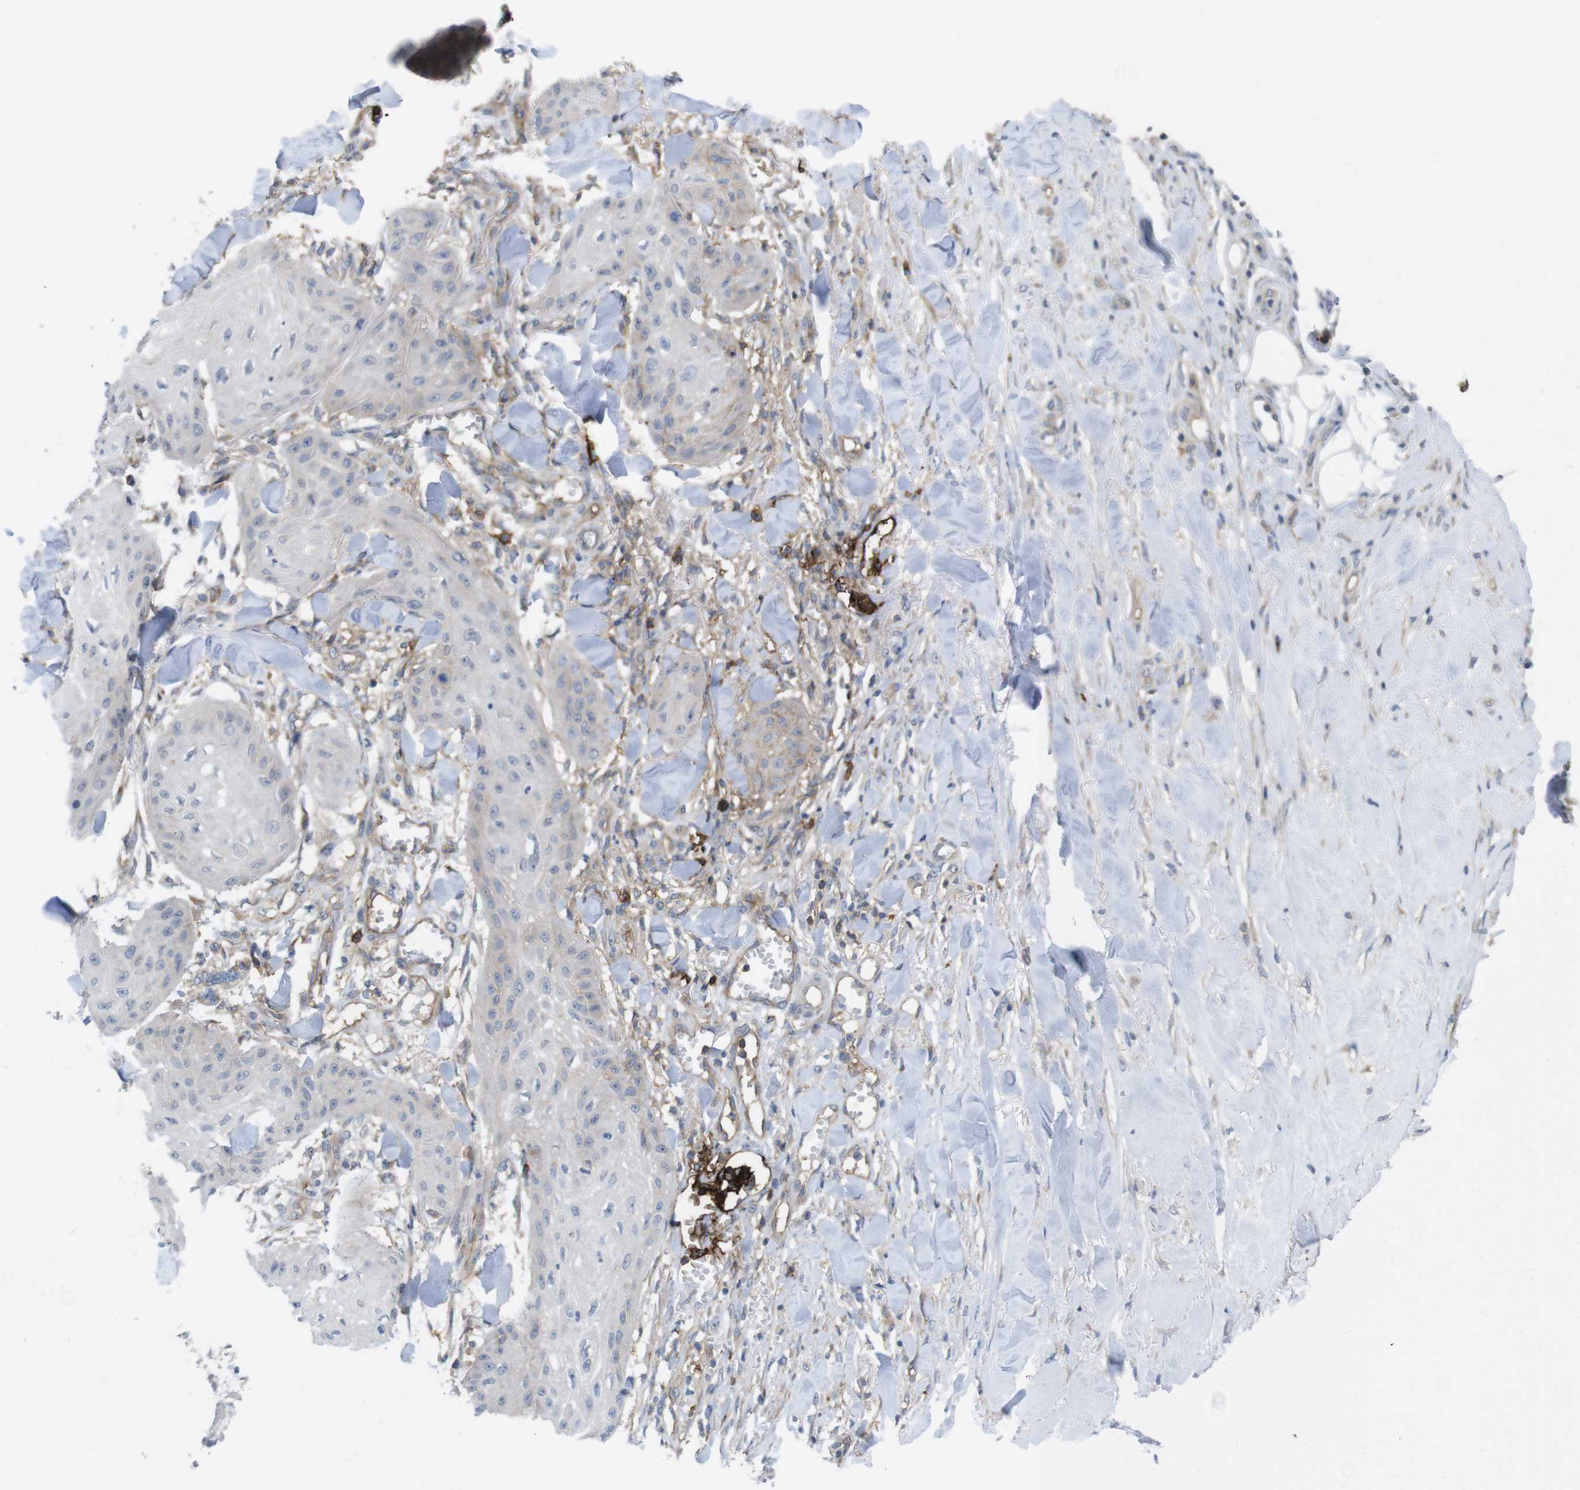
{"staining": {"intensity": "weak", "quantity": "<25%", "location": "cytoplasmic/membranous"}, "tissue": "skin cancer", "cell_type": "Tumor cells", "image_type": "cancer", "snomed": [{"axis": "morphology", "description": "Squamous cell carcinoma, NOS"}, {"axis": "topography", "description": "Skin"}], "caption": "DAB immunohistochemical staining of human squamous cell carcinoma (skin) displays no significant staining in tumor cells. (DAB immunohistochemistry, high magnification).", "gene": "CCR6", "patient": {"sex": "male", "age": 74}}